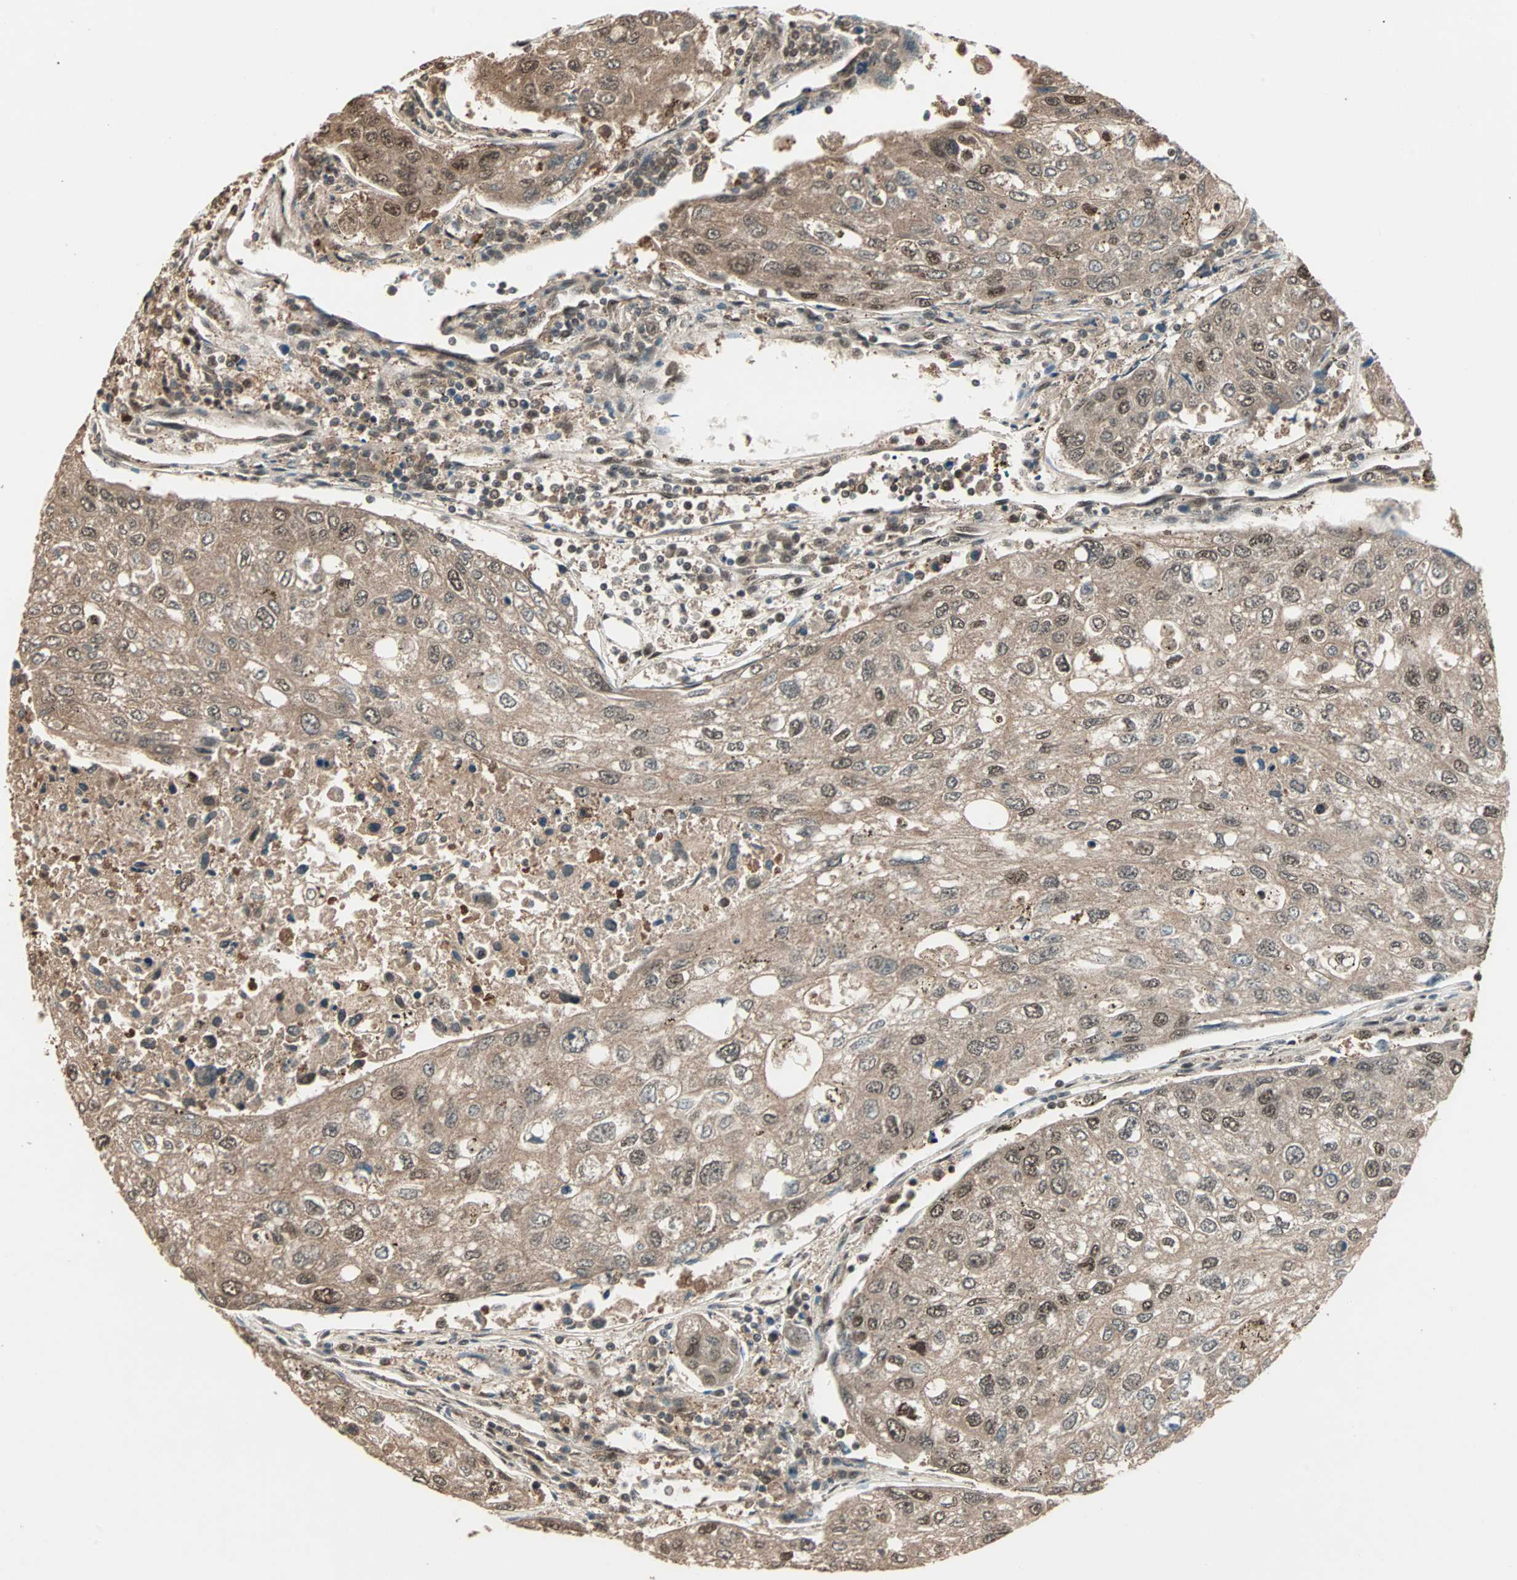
{"staining": {"intensity": "moderate", "quantity": ">75%", "location": "cytoplasmic/membranous,nuclear"}, "tissue": "urothelial cancer", "cell_type": "Tumor cells", "image_type": "cancer", "snomed": [{"axis": "morphology", "description": "Urothelial carcinoma, High grade"}, {"axis": "topography", "description": "Lymph node"}, {"axis": "topography", "description": "Urinary bladder"}], "caption": "Protein analysis of high-grade urothelial carcinoma tissue displays moderate cytoplasmic/membranous and nuclear expression in about >75% of tumor cells.", "gene": "ZNF701", "patient": {"sex": "male", "age": 51}}